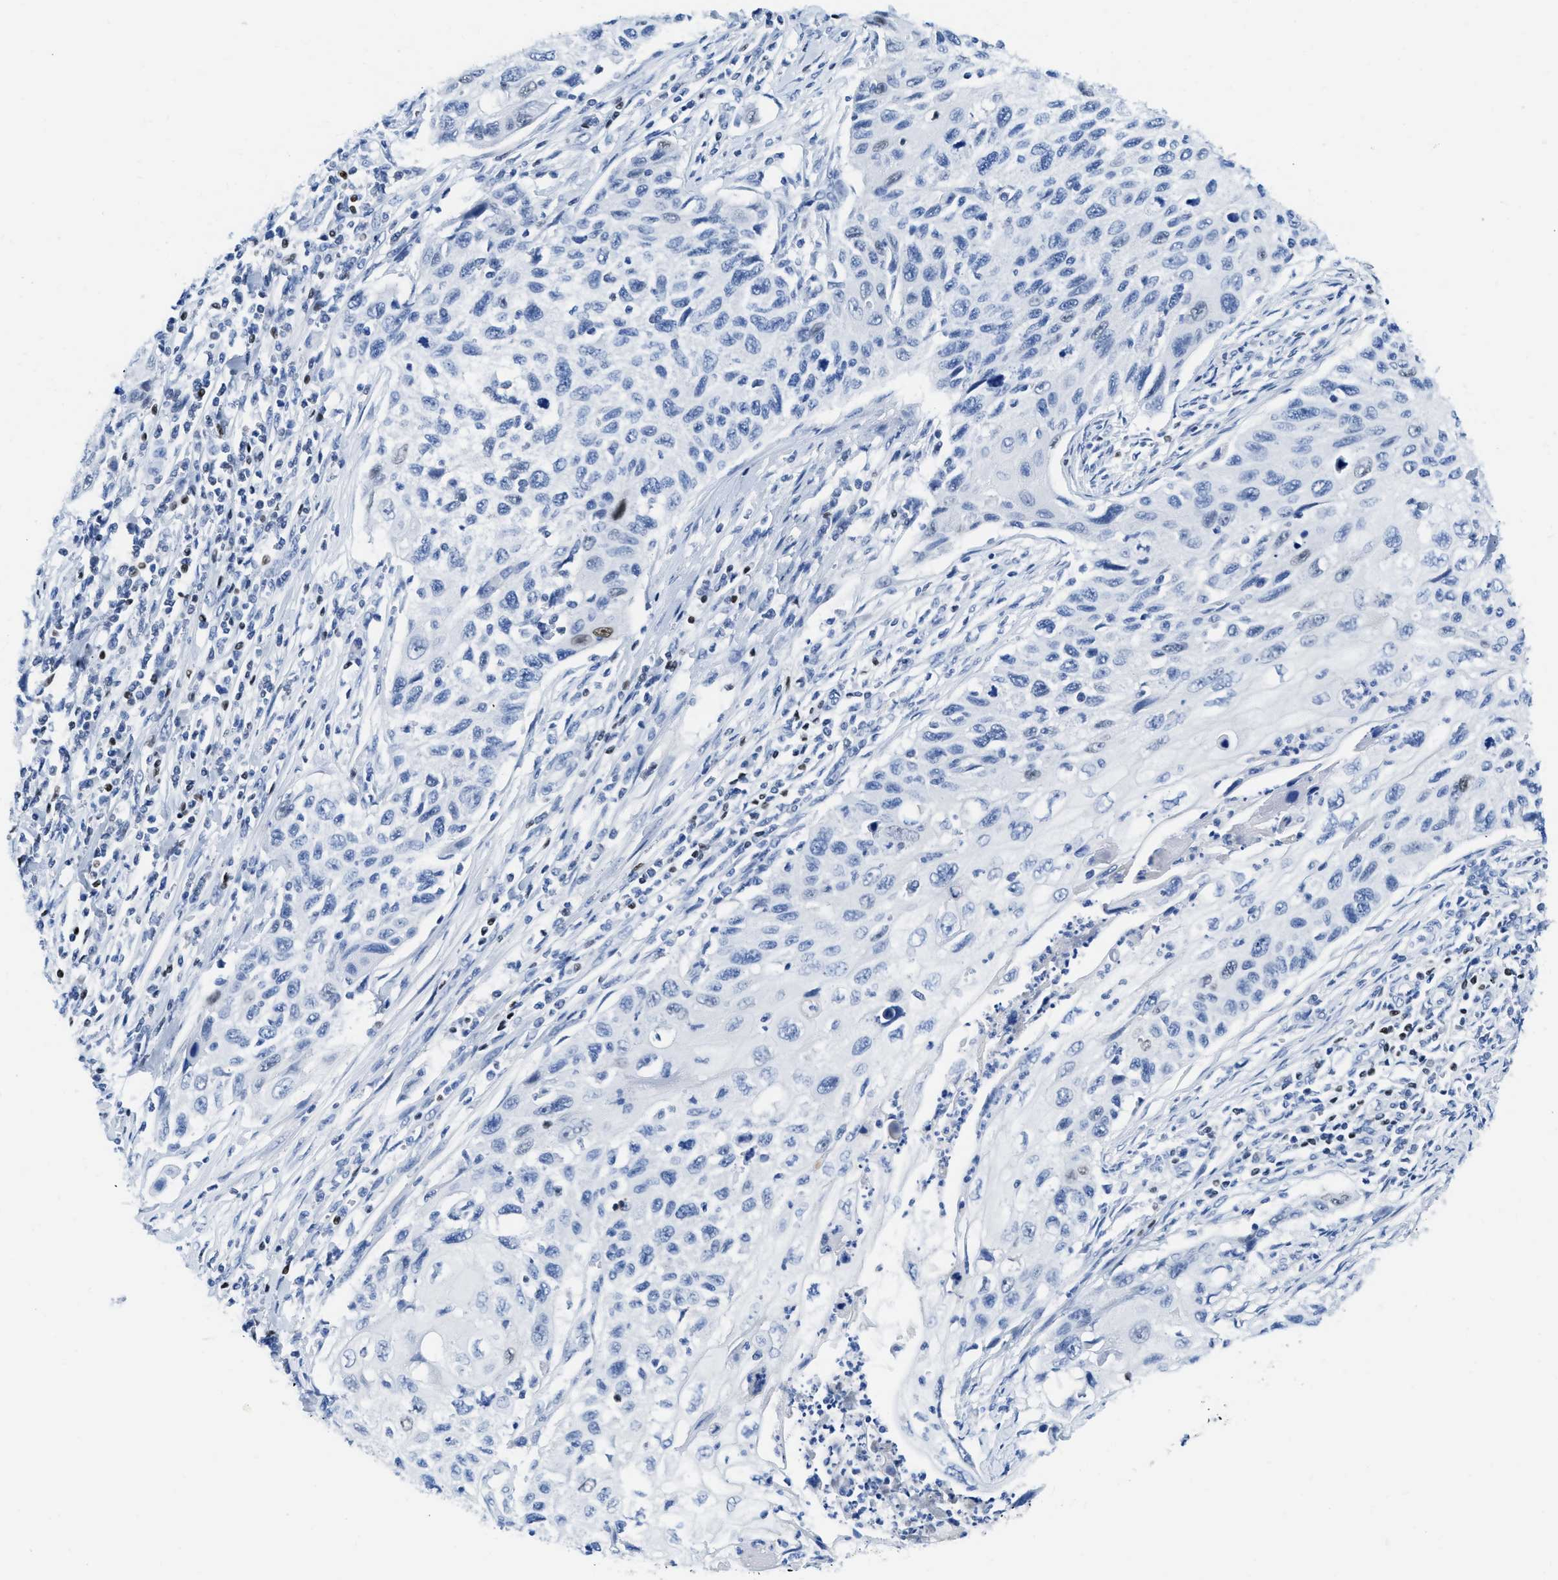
{"staining": {"intensity": "negative", "quantity": "none", "location": "none"}, "tissue": "cervical cancer", "cell_type": "Tumor cells", "image_type": "cancer", "snomed": [{"axis": "morphology", "description": "Squamous cell carcinoma, NOS"}, {"axis": "topography", "description": "Cervix"}], "caption": "Immunohistochemical staining of human cervical cancer shows no significant positivity in tumor cells. The staining is performed using DAB (3,3'-diaminobenzidine) brown chromogen with nuclei counter-stained in using hematoxylin.", "gene": "TCF7", "patient": {"sex": "female", "age": 70}}